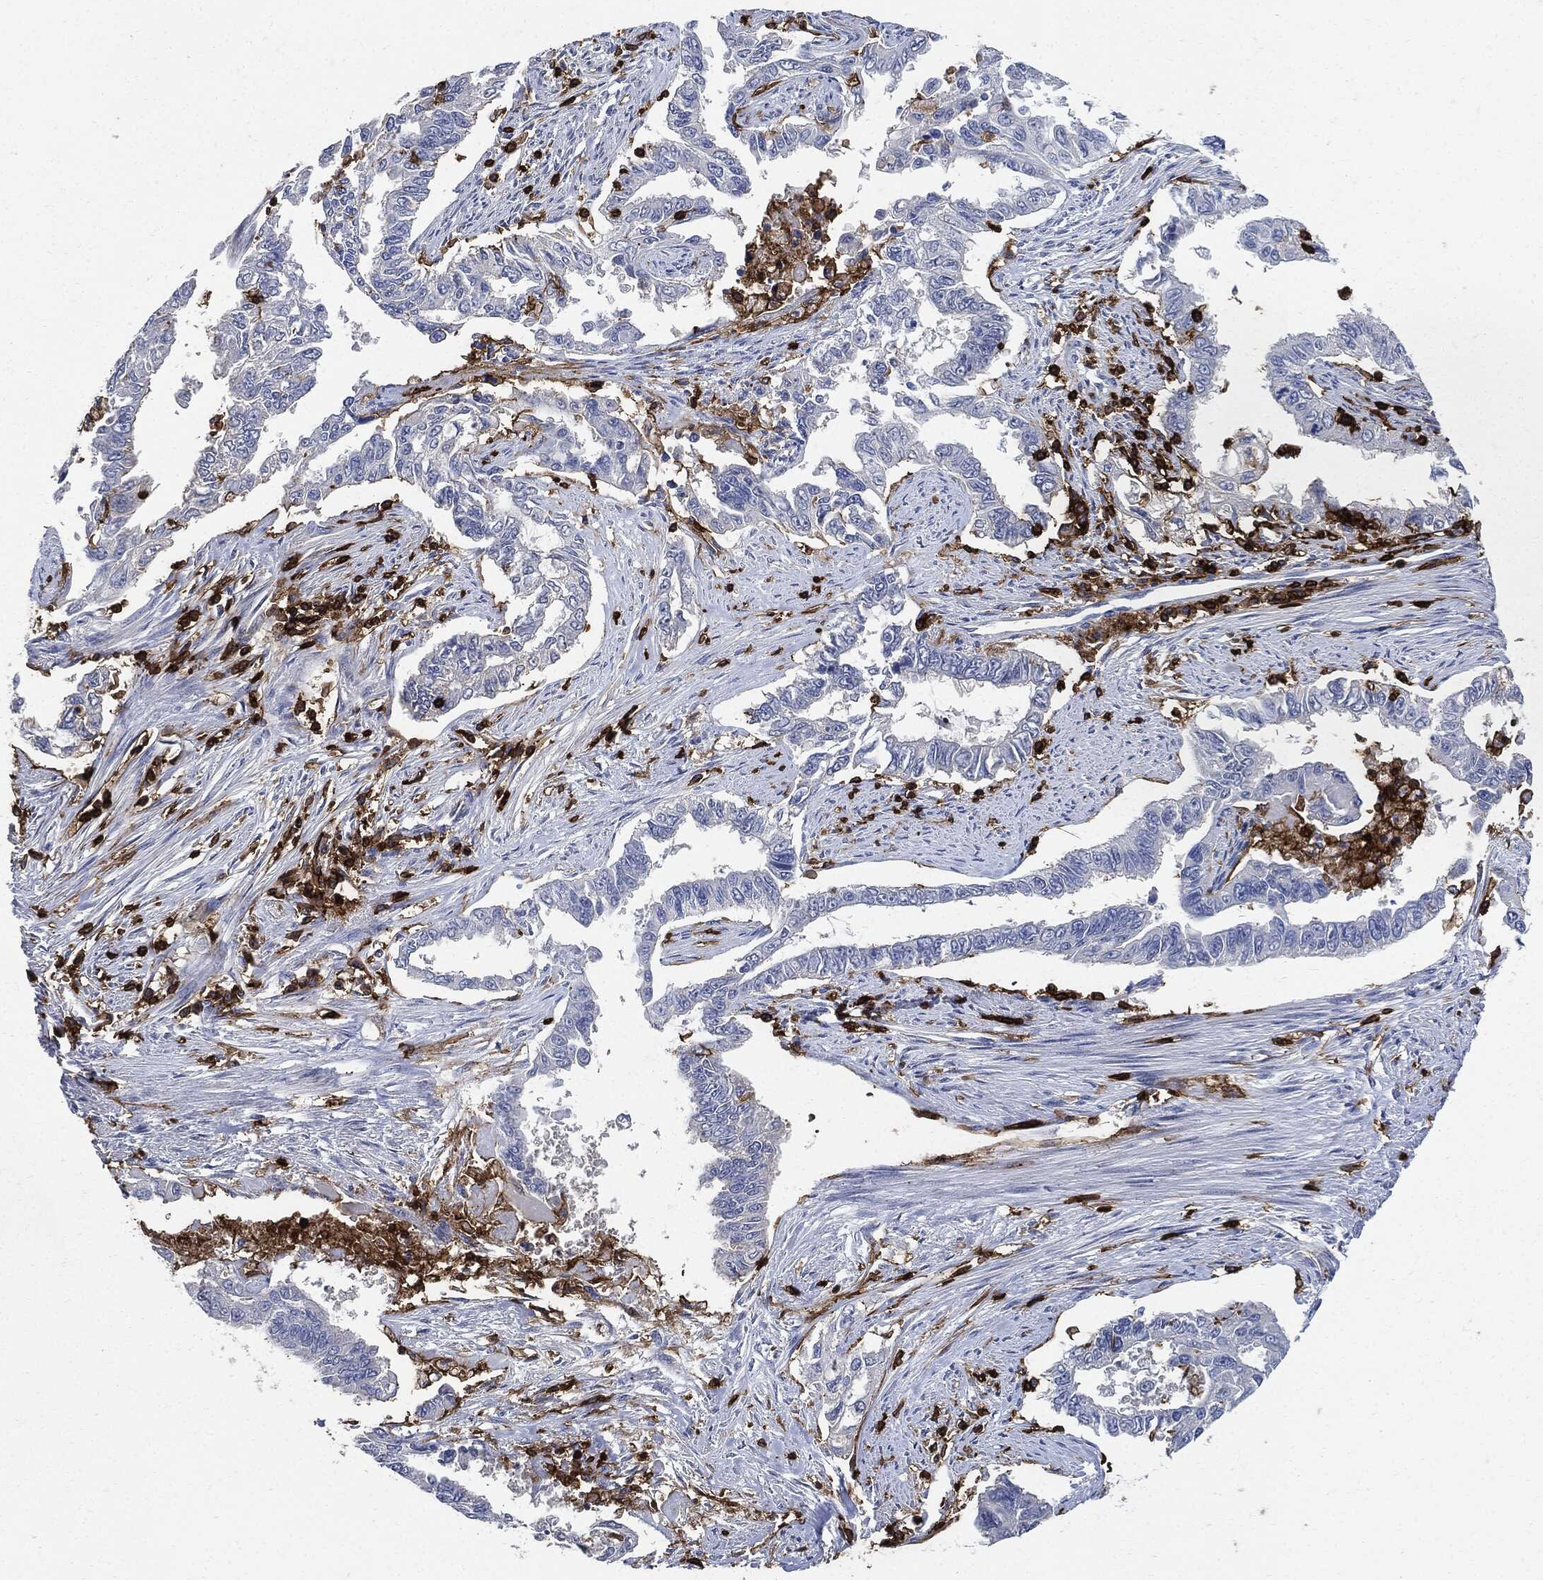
{"staining": {"intensity": "negative", "quantity": "none", "location": "none"}, "tissue": "endometrial cancer", "cell_type": "Tumor cells", "image_type": "cancer", "snomed": [{"axis": "morphology", "description": "Adenocarcinoma, NOS"}, {"axis": "topography", "description": "Uterus"}], "caption": "The image displays no staining of tumor cells in endometrial cancer.", "gene": "PTPRC", "patient": {"sex": "female", "age": 59}}